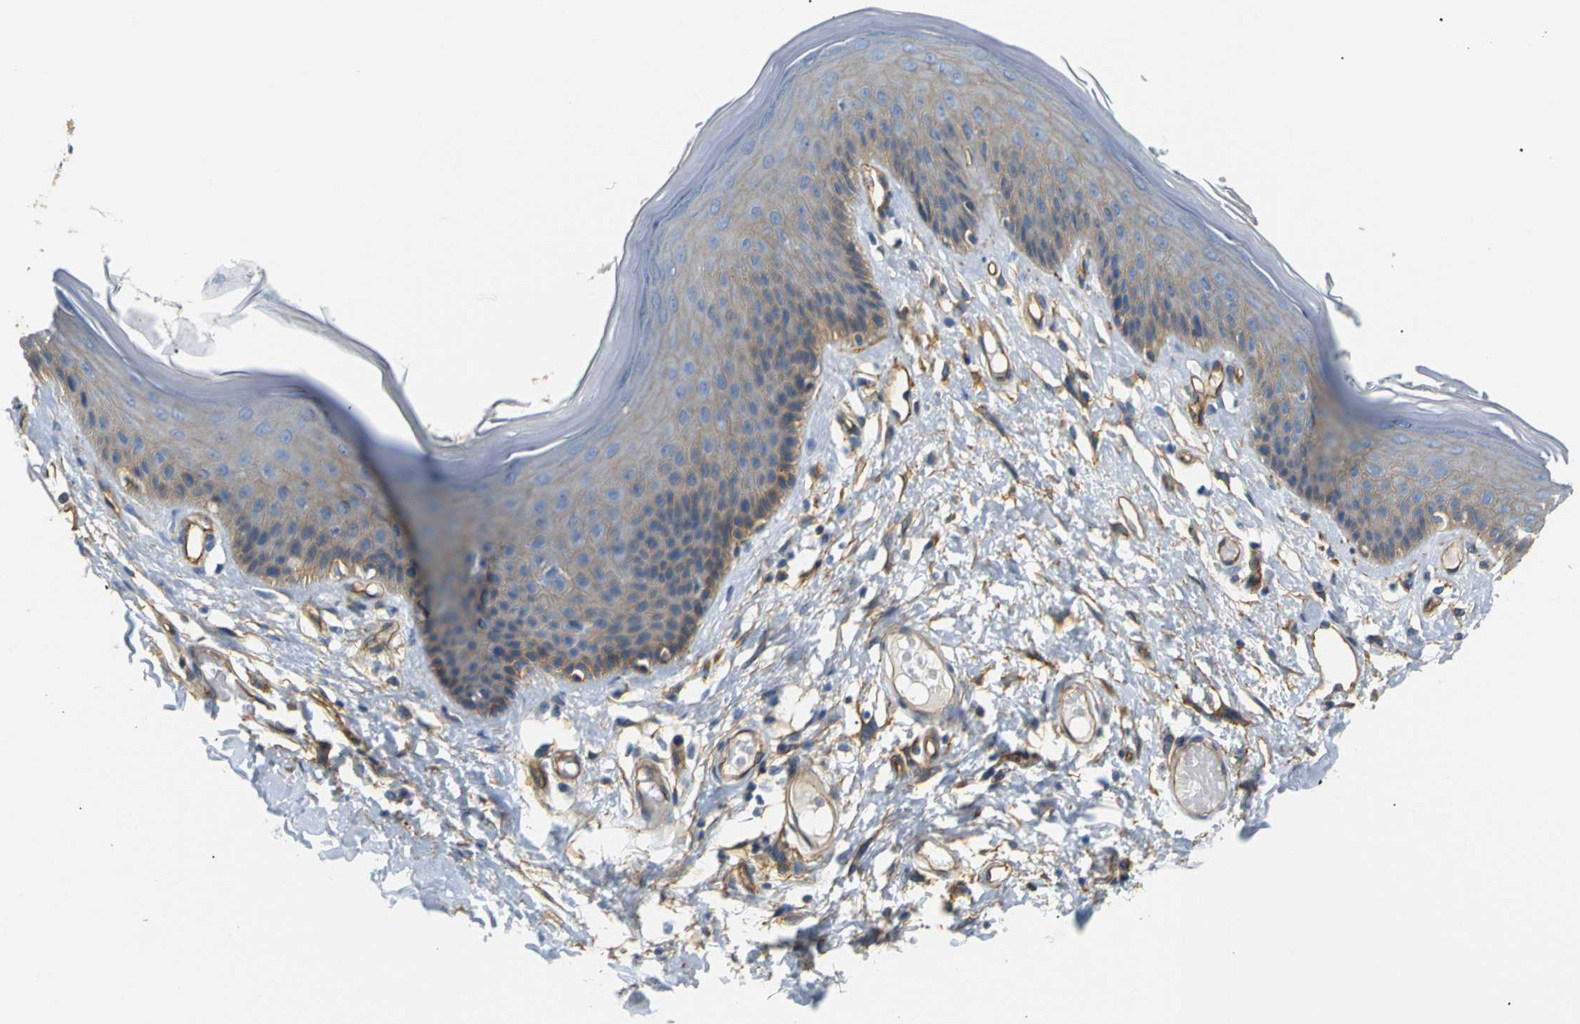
{"staining": {"intensity": "weak", "quantity": "25%-75%", "location": "cytoplasmic/membranous"}, "tissue": "skin", "cell_type": "Epidermal cells", "image_type": "normal", "snomed": [{"axis": "morphology", "description": "Normal tissue, NOS"}, {"axis": "topography", "description": "Vulva"}], "caption": "DAB (3,3'-diaminobenzidine) immunohistochemical staining of benign human skin exhibits weak cytoplasmic/membranous protein positivity in about 25%-75% of epidermal cells.", "gene": "SPTBN1", "patient": {"sex": "female", "age": 73}}